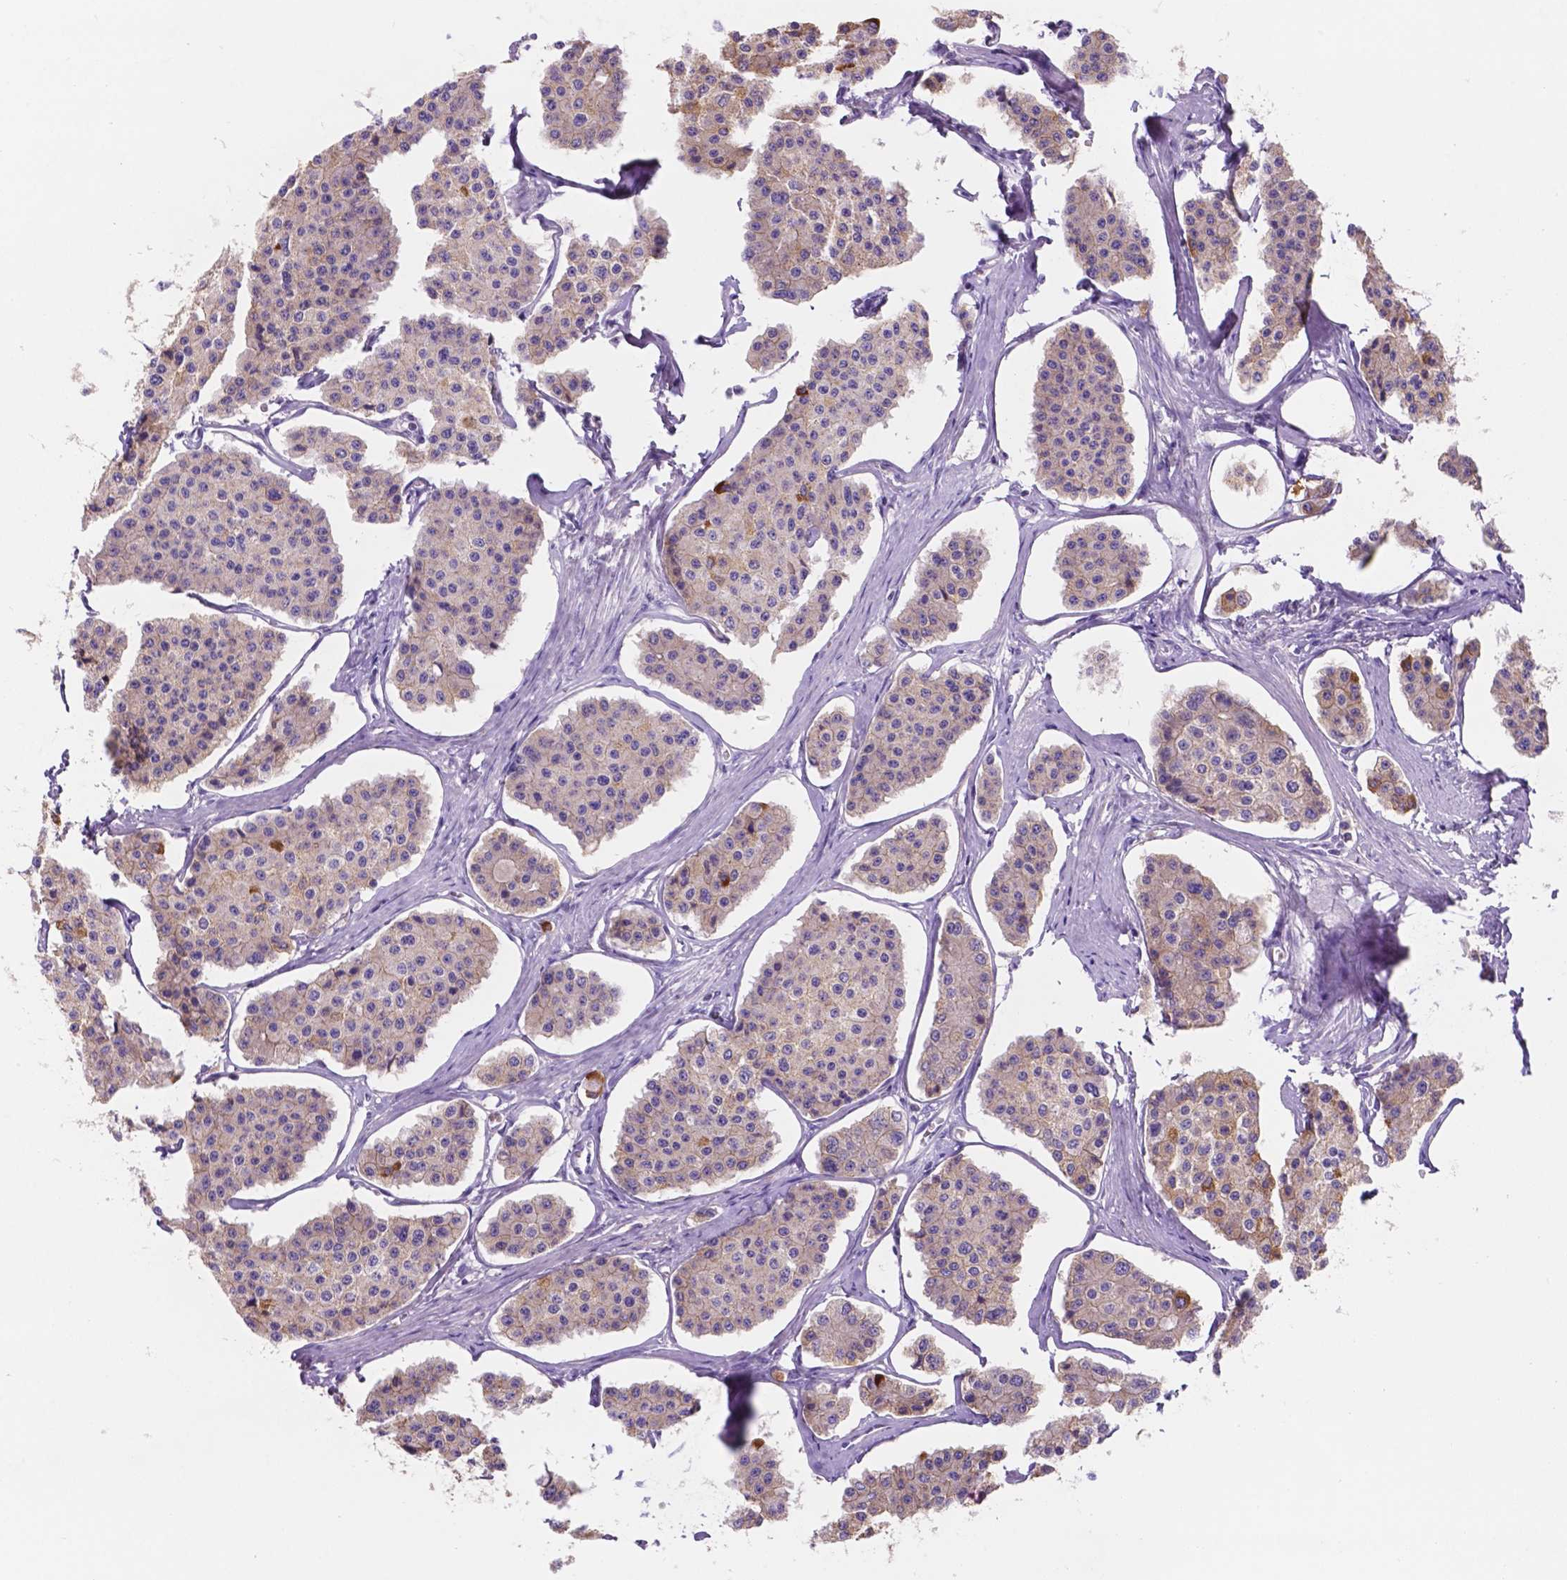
{"staining": {"intensity": "negative", "quantity": "none", "location": "none"}, "tissue": "carcinoid", "cell_type": "Tumor cells", "image_type": "cancer", "snomed": [{"axis": "morphology", "description": "Carcinoid, malignant, NOS"}, {"axis": "topography", "description": "Small intestine"}], "caption": "There is no significant expression in tumor cells of carcinoid (malignant).", "gene": "MKRN2OS", "patient": {"sex": "female", "age": 65}}